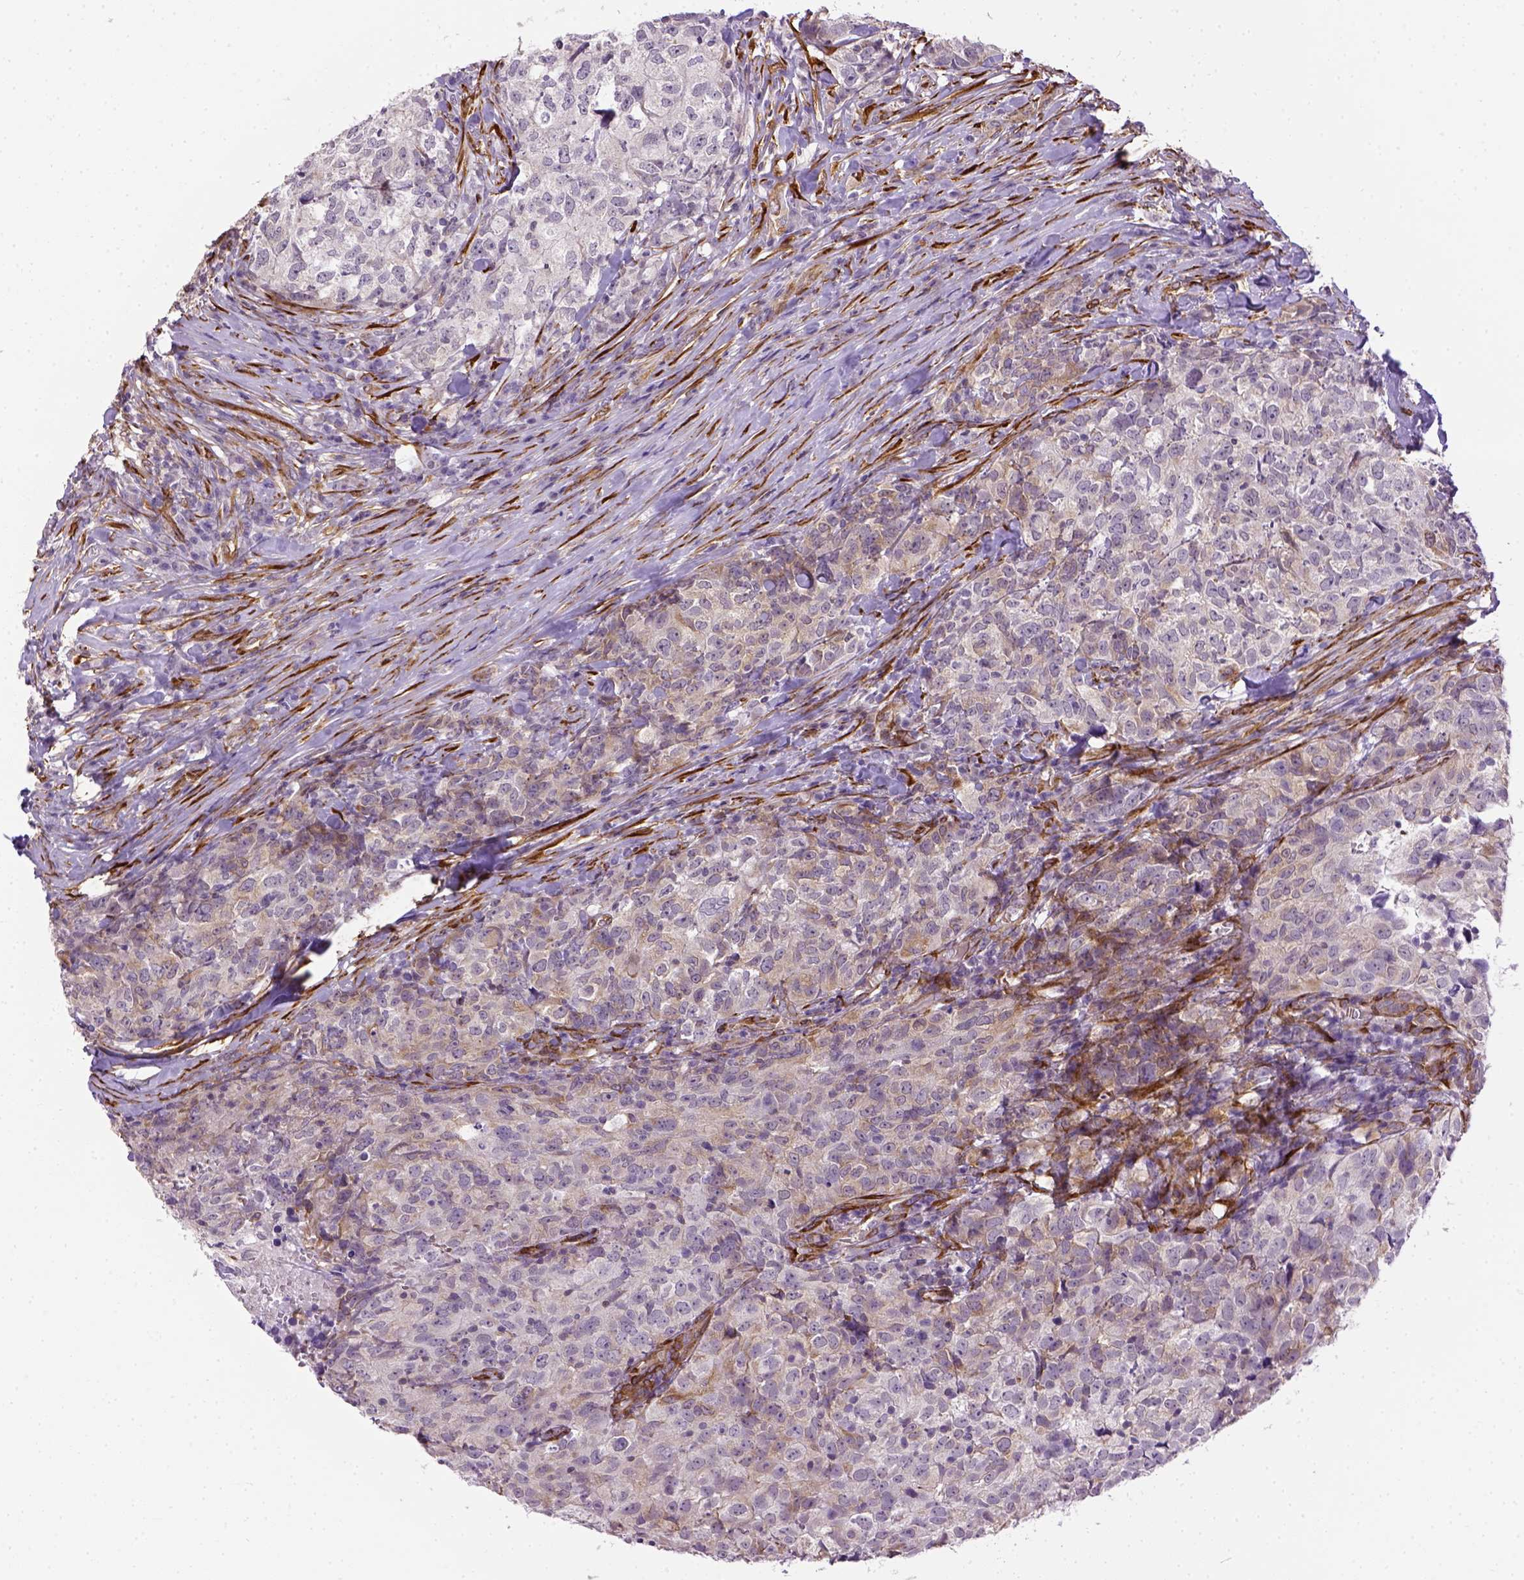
{"staining": {"intensity": "weak", "quantity": "25%-75%", "location": "cytoplasmic/membranous"}, "tissue": "breast cancer", "cell_type": "Tumor cells", "image_type": "cancer", "snomed": [{"axis": "morphology", "description": "Duct carcinoma"}, {"axis": "topography", "description": "Breast"}], "caption": "Human breast invasive ductal carcinoma stained with a protein marker displays weak staining in tumor cells.", "gene": "KAZN", "patient": {"sex": "female", "age": 30}}